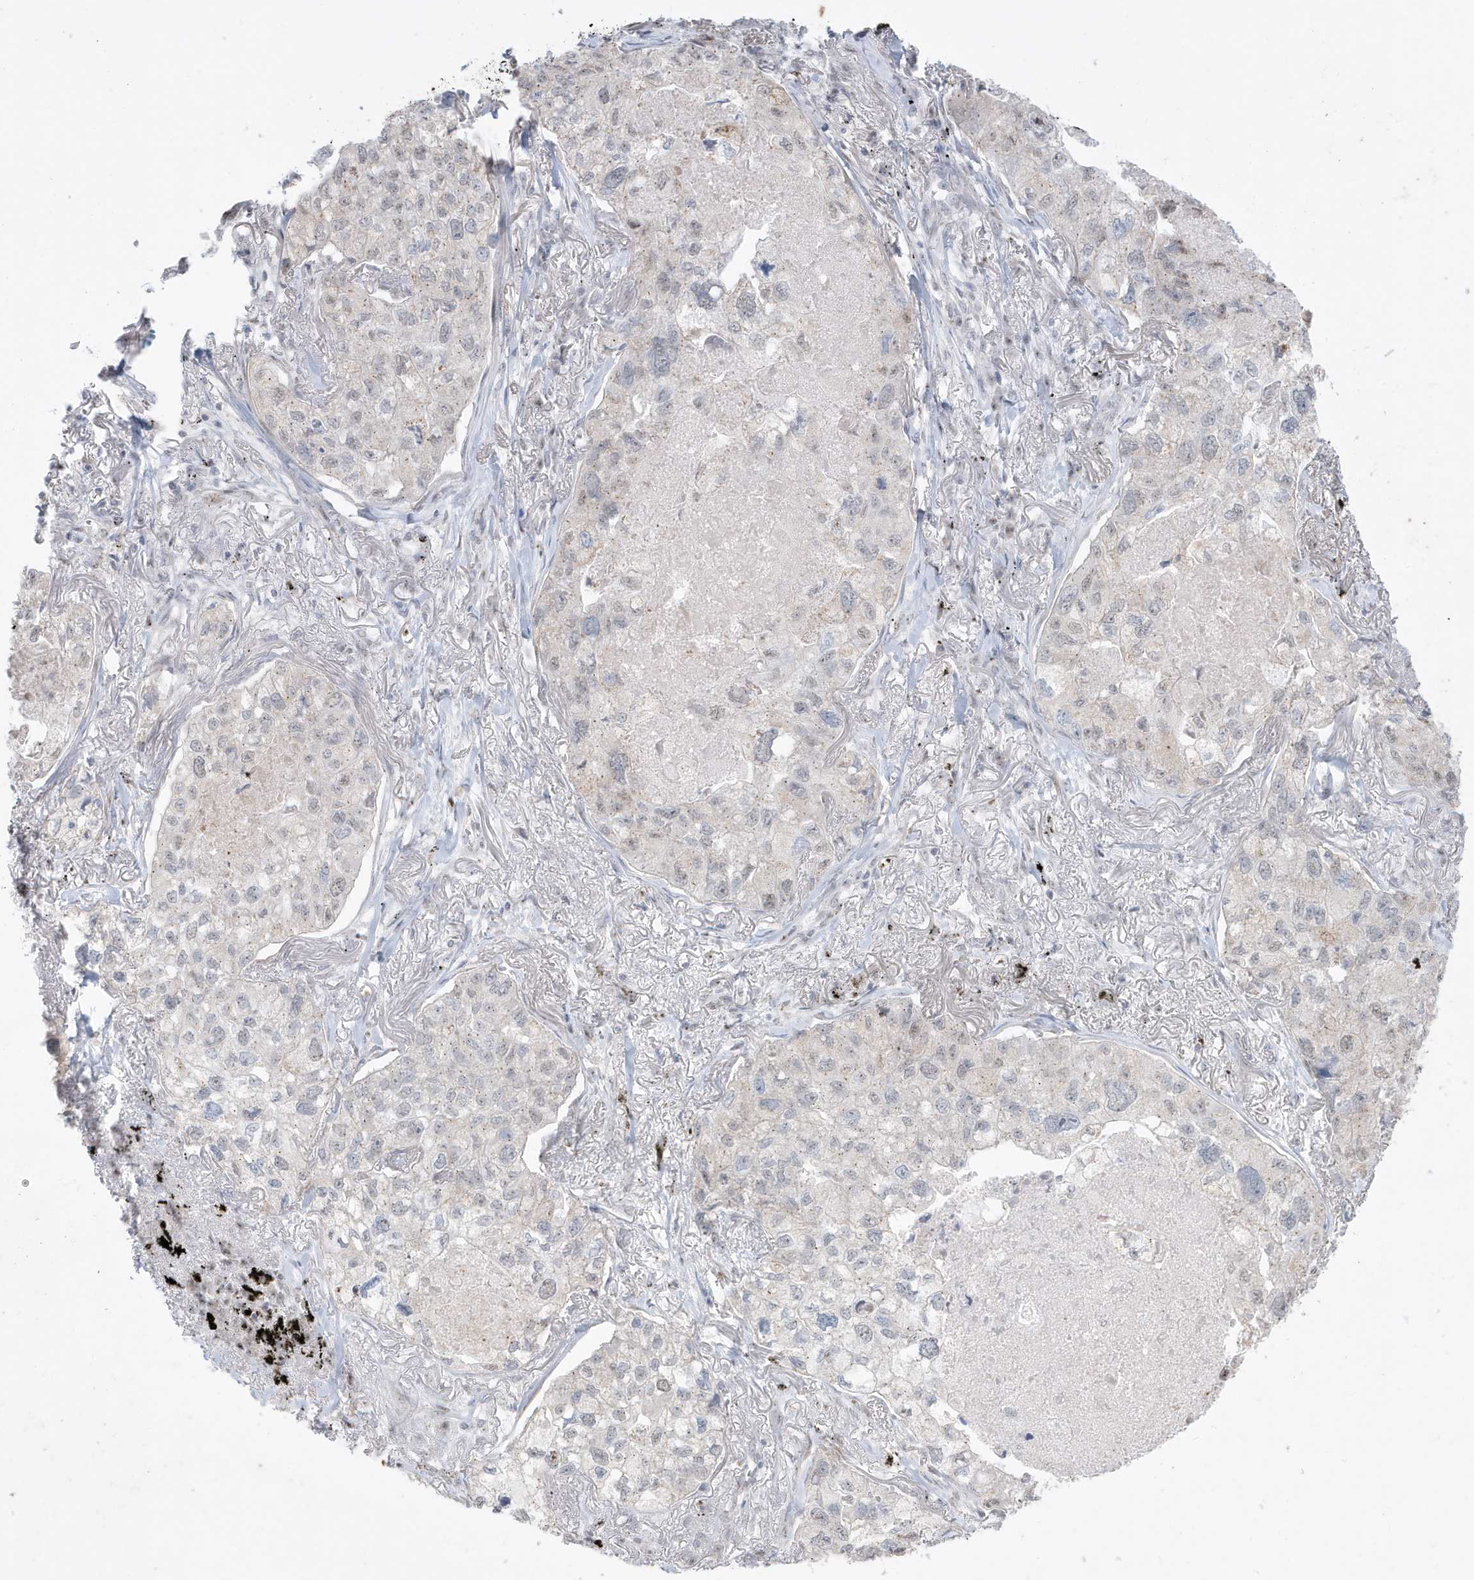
{"staining": {"intensity": "negative", "quantity": "none", "location": "none"}, "tissue": "lung cancer", "cell_type": "Tumor cells", "image_type": "cancer", "snomed": [{"axis": "morphology", "description": "Adenocarcinoma, NOS"}, {"axis": "topography", "description": "Lung"}], "caption": "The image demonstrates no staining of tumor cells in lung cancer (adenocarcinoma). (DAB (3,3'-diaminobenzidine) immunohistochemistry, high magnification).", "gene": "FNDC1", "patient": {"sex": "male", "age": 65}}